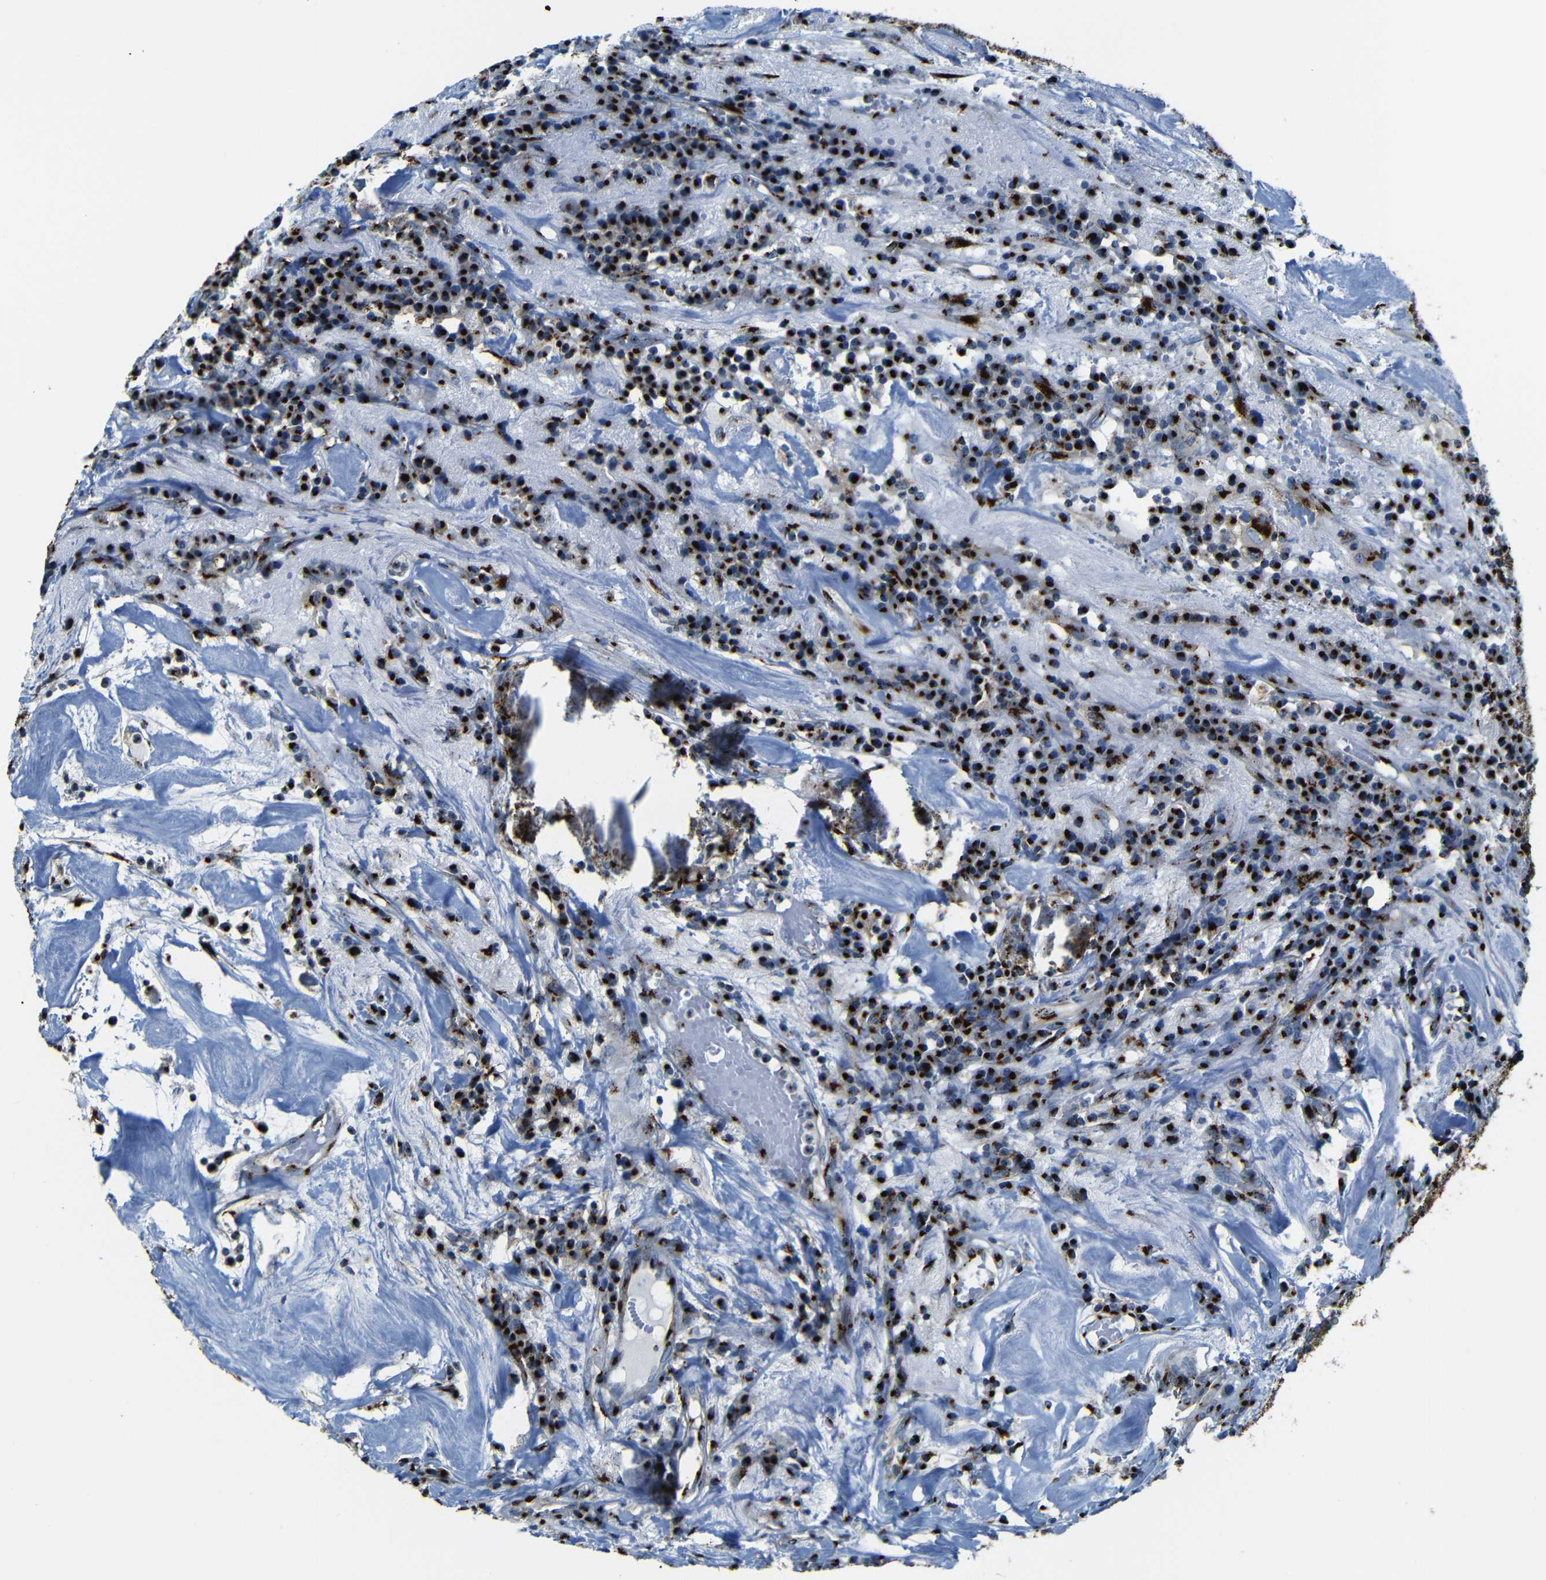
{"staining": {"intensity": "strong", "quantity": ">75%", "location": "cytoplasmic/membranous"}, "tissue": "head and neck cancer", "cell_type": "Tumor cells", "image_type": "cancer", "snomed": [{"axis": "morphology", "description": "Adenocarcinoma, NOS"}, {"axis": "topography", "description": "Salivary gland"}, {"axis": "topography", "description": "Head-Neck"}], "caption": "This image exhibits immunohistochemistry staining of adenocarcinoma (head and neck), with high strong cytoplasmic/membranous positivity in about >75% of tumor cells.", "gene": "TGOLN2", "patient": {"sex": "female", "age": 65}}